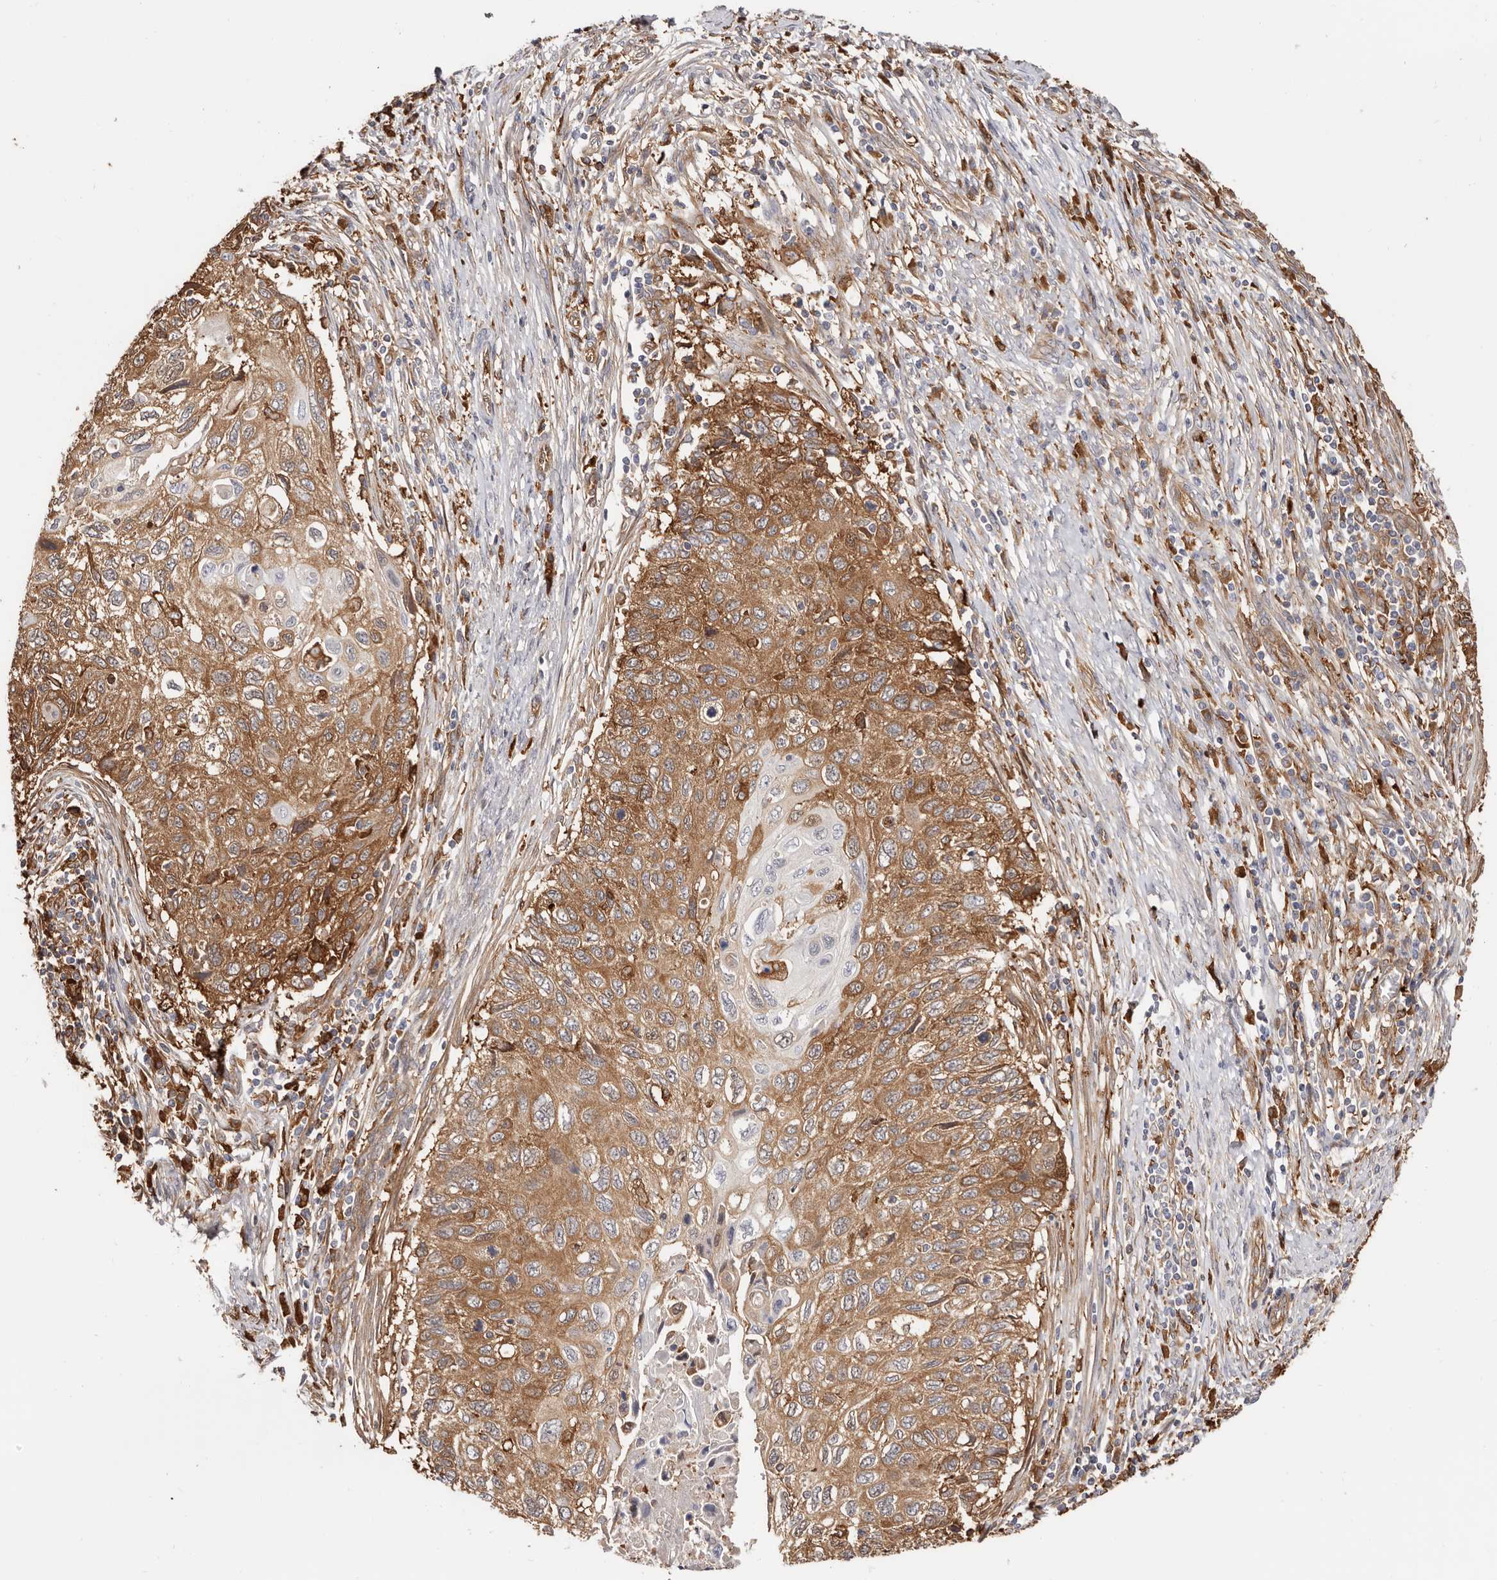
{"staining": {"intensity": "moderate", "quantity": ">75%", "location": "cytoplasmic/membranous"}, "tissue": "cervical cancer", "cell_type": "Tumor cells", "image_type": "cancer", "snomed": [{"axis": "morphology", "description": "Squamous cell carcinoma, NOS"}, {"axis": "topography", "description": "Cervix"}], "caption": "Immunohistochemical staining of squamous cell carcinoma (cervical) exhibits medium levels of moderate cytoplasmic/membranous protein expression in approximately >75% of tumor cells.", "gene": "LAP3", "patient": {"sex": "female", "age": 70}}